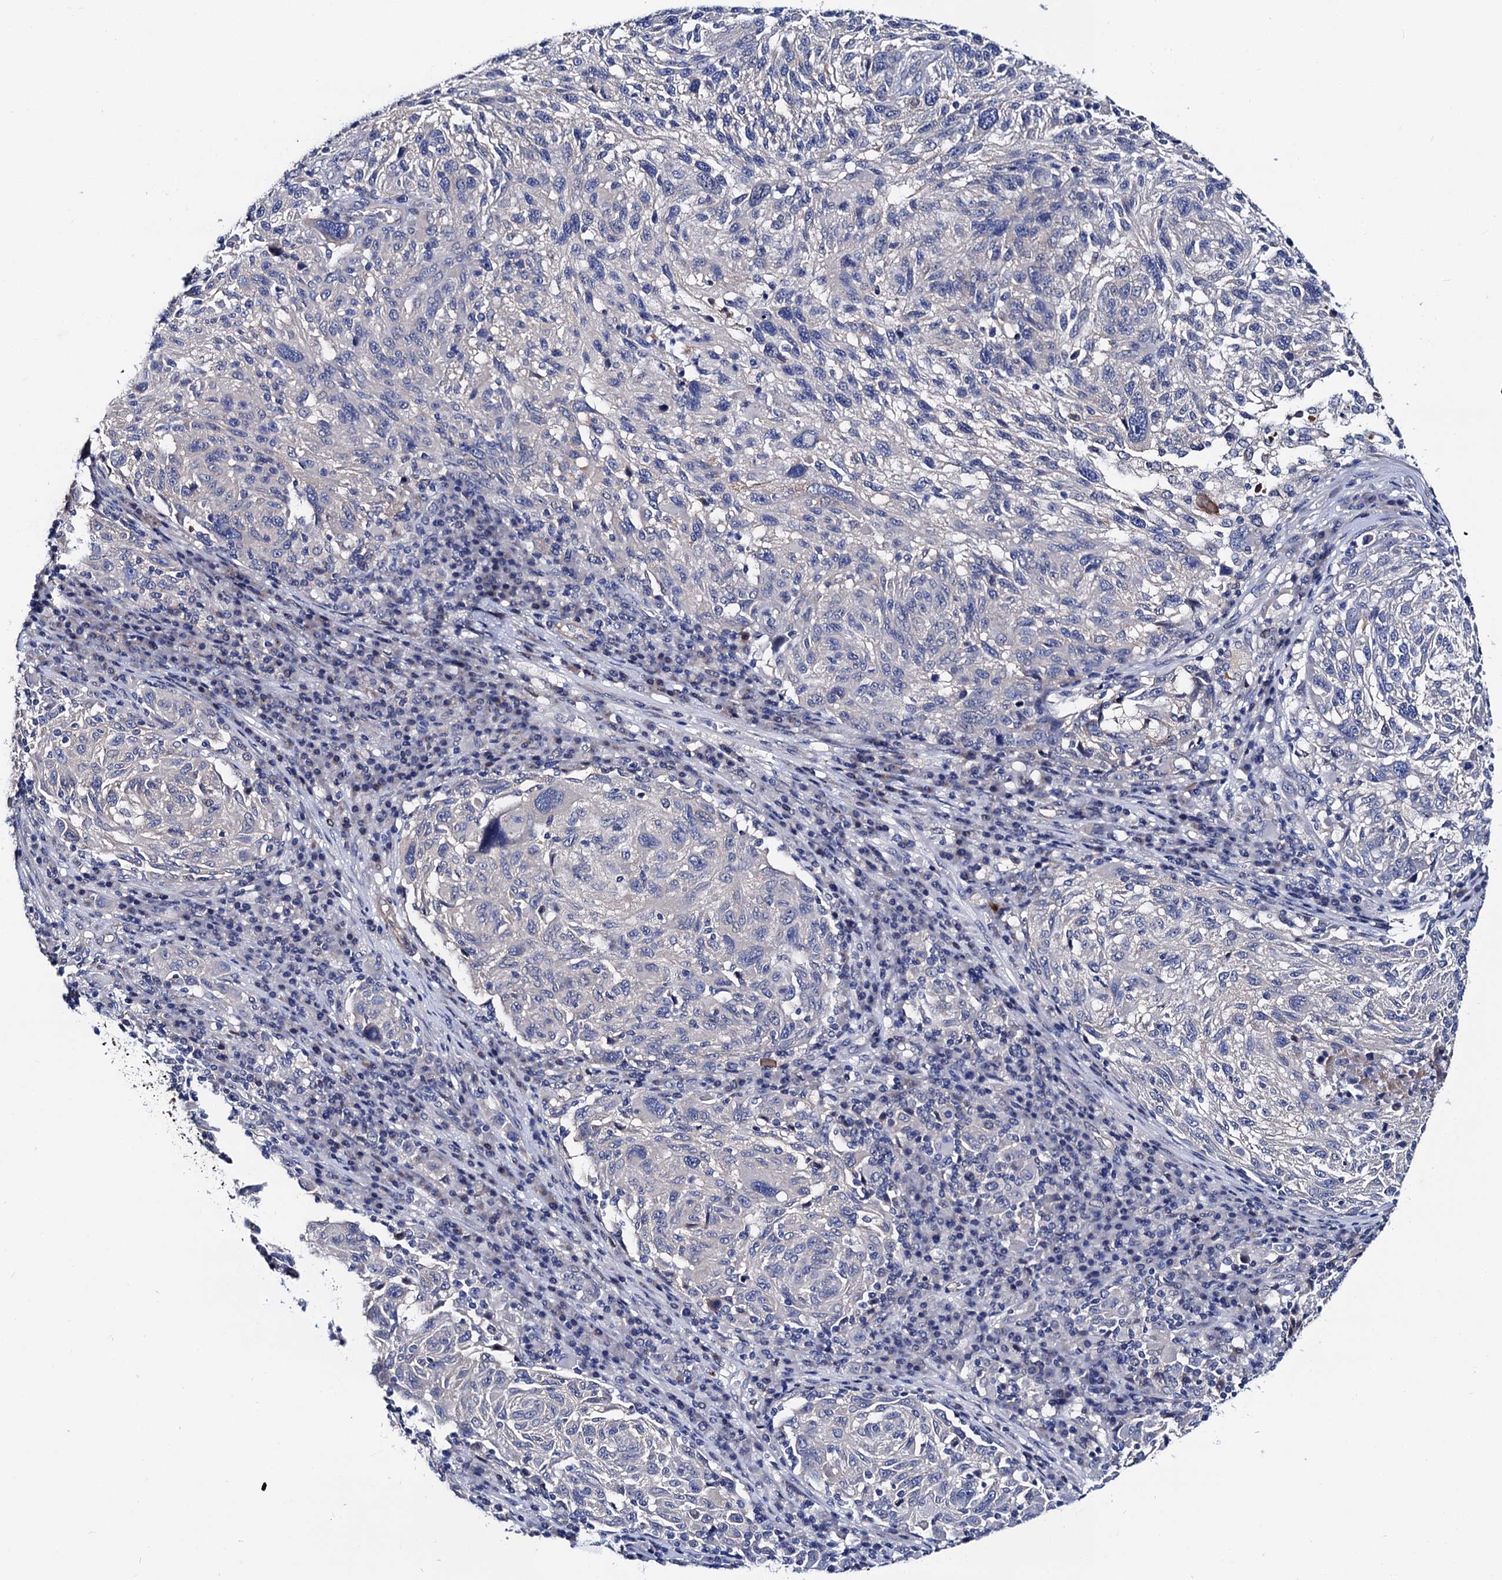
{"staining": {"intensity": "negative", "quantity": "none", "location": "none"}, "tissue": "melanoma", "cell_type": "Tumor cells", "image_type": "cancer", "snomed": [{"axis": "morphology", "description": "Malignant melanoma, NOS"}, {"axis": "topography", "description": "Skin"}], "caption": "Micrograph shows no significant protein expression in tumor cells of melanoma. (IHC, brightfield microscopy, high magnification).", "gene": "ZDHHC18", "patient": {"sex": "male", "age": 53}}